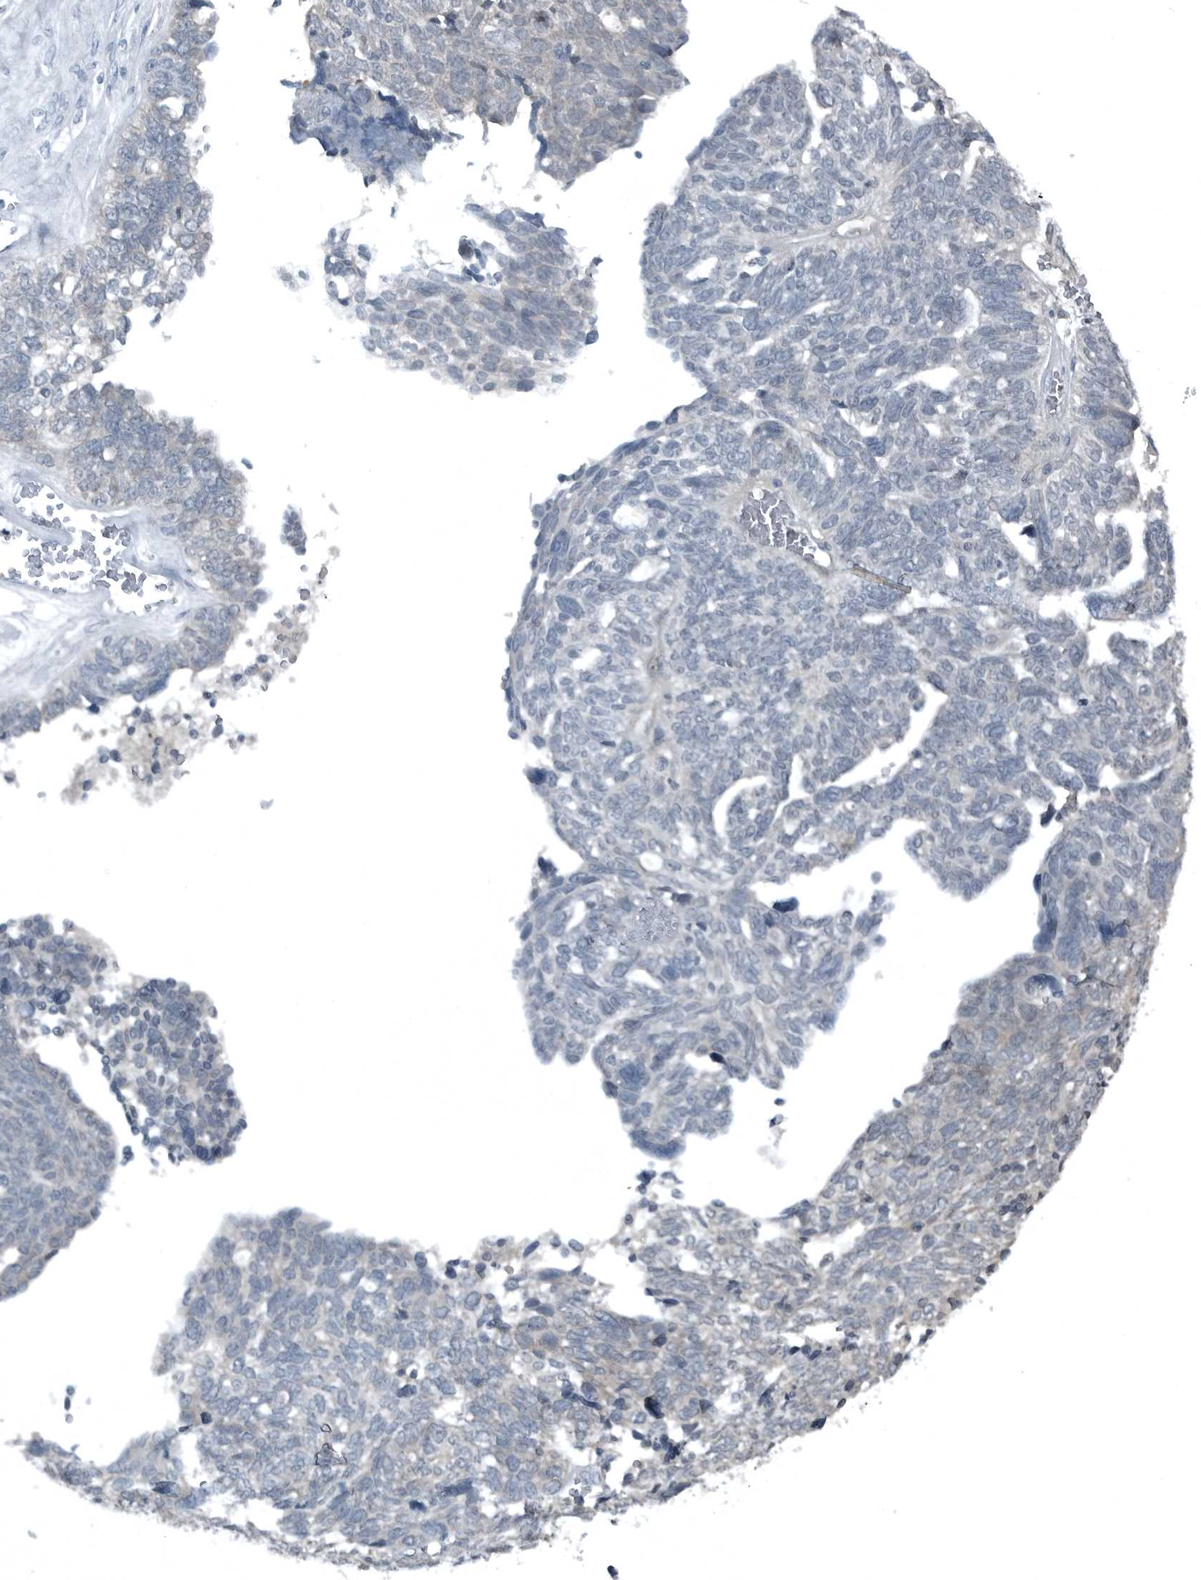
{"staining": {"intensity": "negative", "quantity": "none", "location": "none"}, "tissue": "ovarian cancer", "cell_type": "Tumor cells", "image_type": "cancer", "snomed": [{"axis": "morphology", "description": "Cystadenocarcinoma, serous, NOS"}, {"axis": "topography", "description": "Ovary"}], "caption": "The photomicrograph displays no staining of tumor cells in ovarian cancer (serous cystadenocarcinoma). (DAB (3,3'-diaminobenzidine) IHC, high magnification).", "gene": "GAK", "patient": {"sex": "female", "age": 79}}